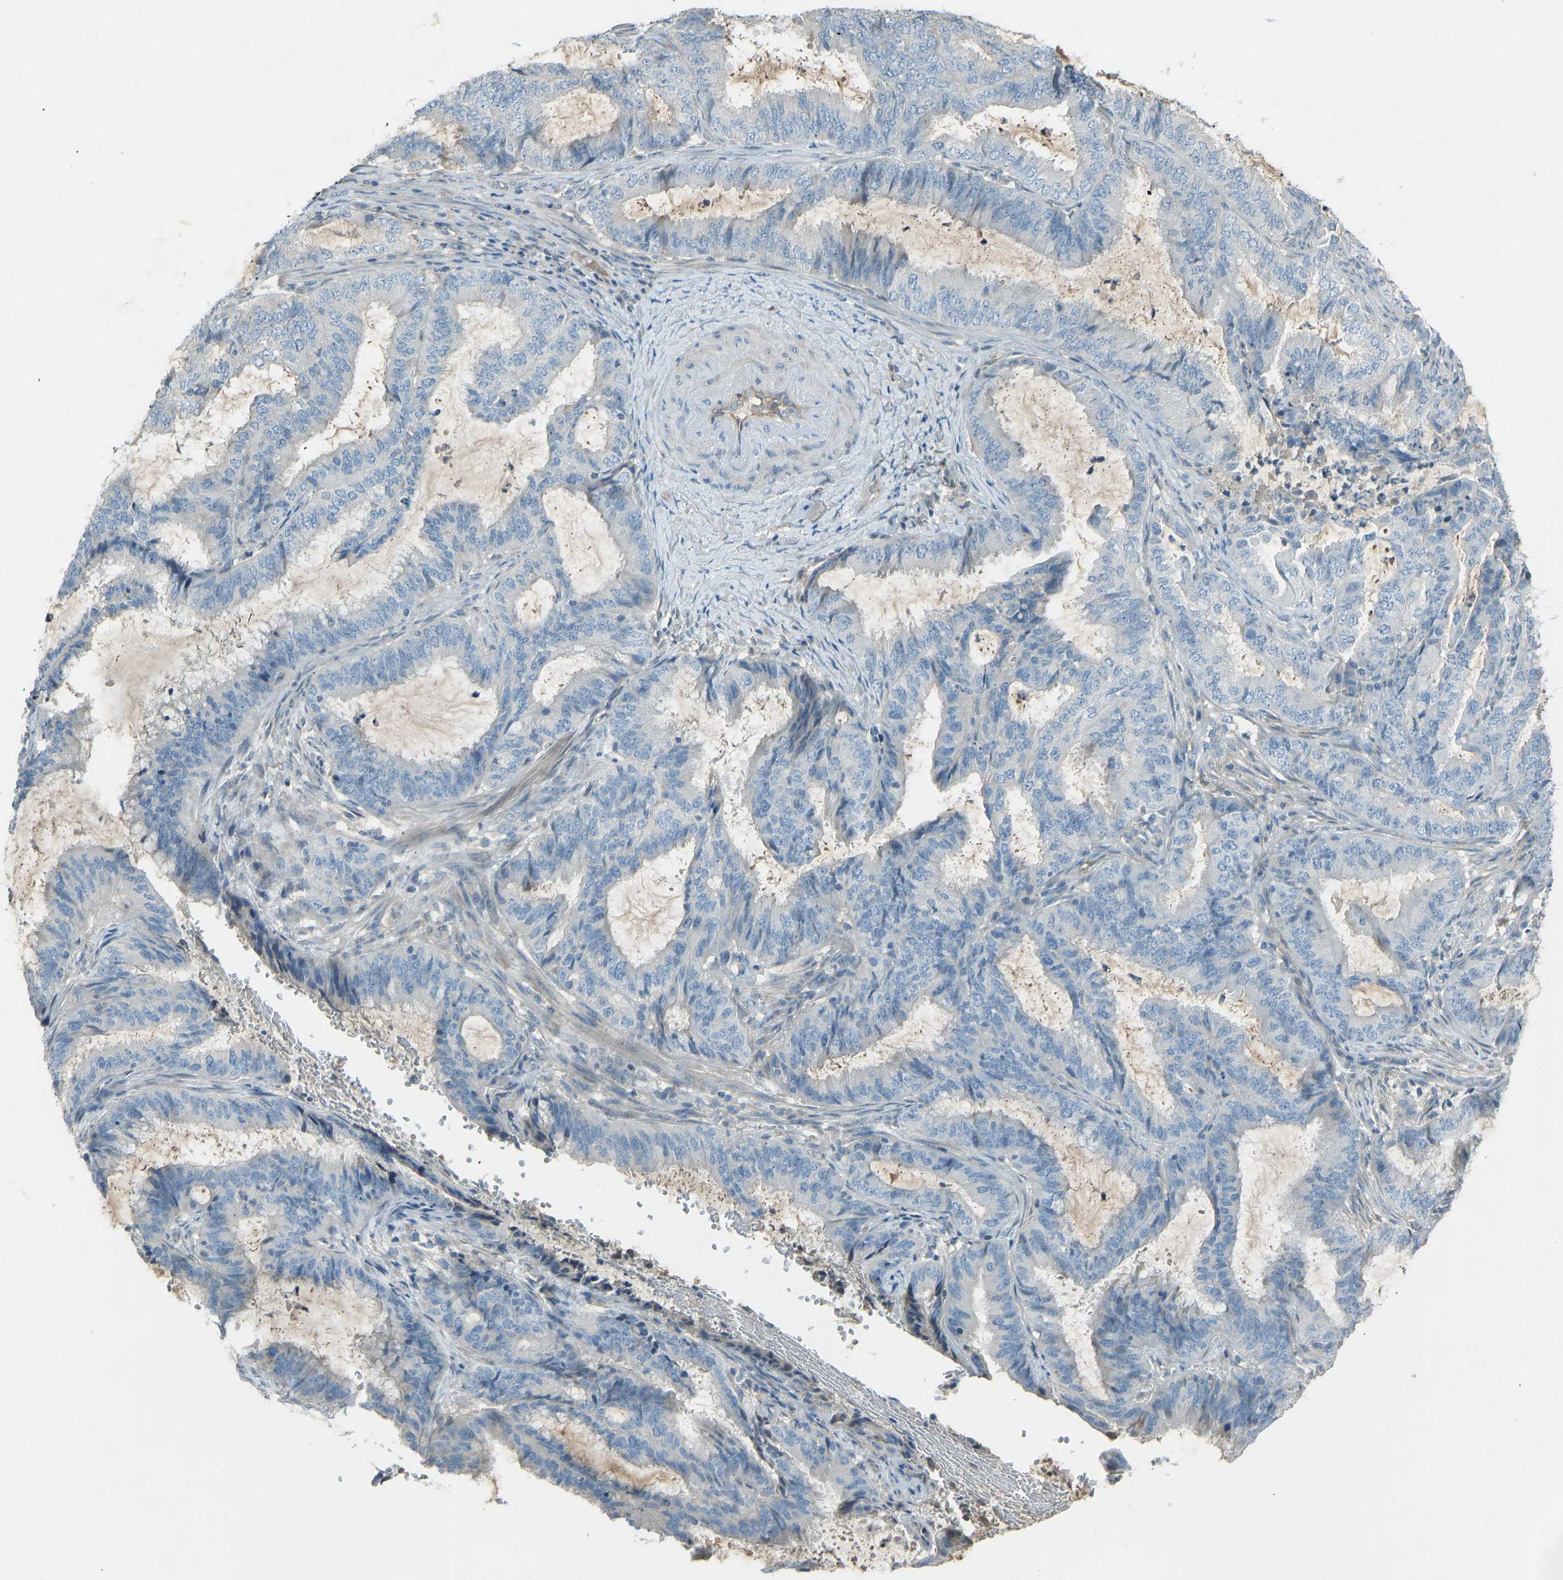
{"staining": {"intensity": "negative", "quantity": "none", "location": "none"}, "tissue": "endometrial cancer", "cell_type": "Tumor cells", "image_type": "cancer", "snomed": [{"axis": "morphology", "description": "Adenocarcinoma, NOS"}, {"axis": "topography", "description": "Endometrium"}], "caption": "The IHC image has no significant positivity in tumor cells of endometrial cancer tissue. Brightfield microscopy of IHC stained with DAB (3,3'-diaminobenzidine) (brown) and hematoxylin (blue), captured at high magnification.", "gene": "FBLN2", "patient": {"sex": "female", "age": 51}}